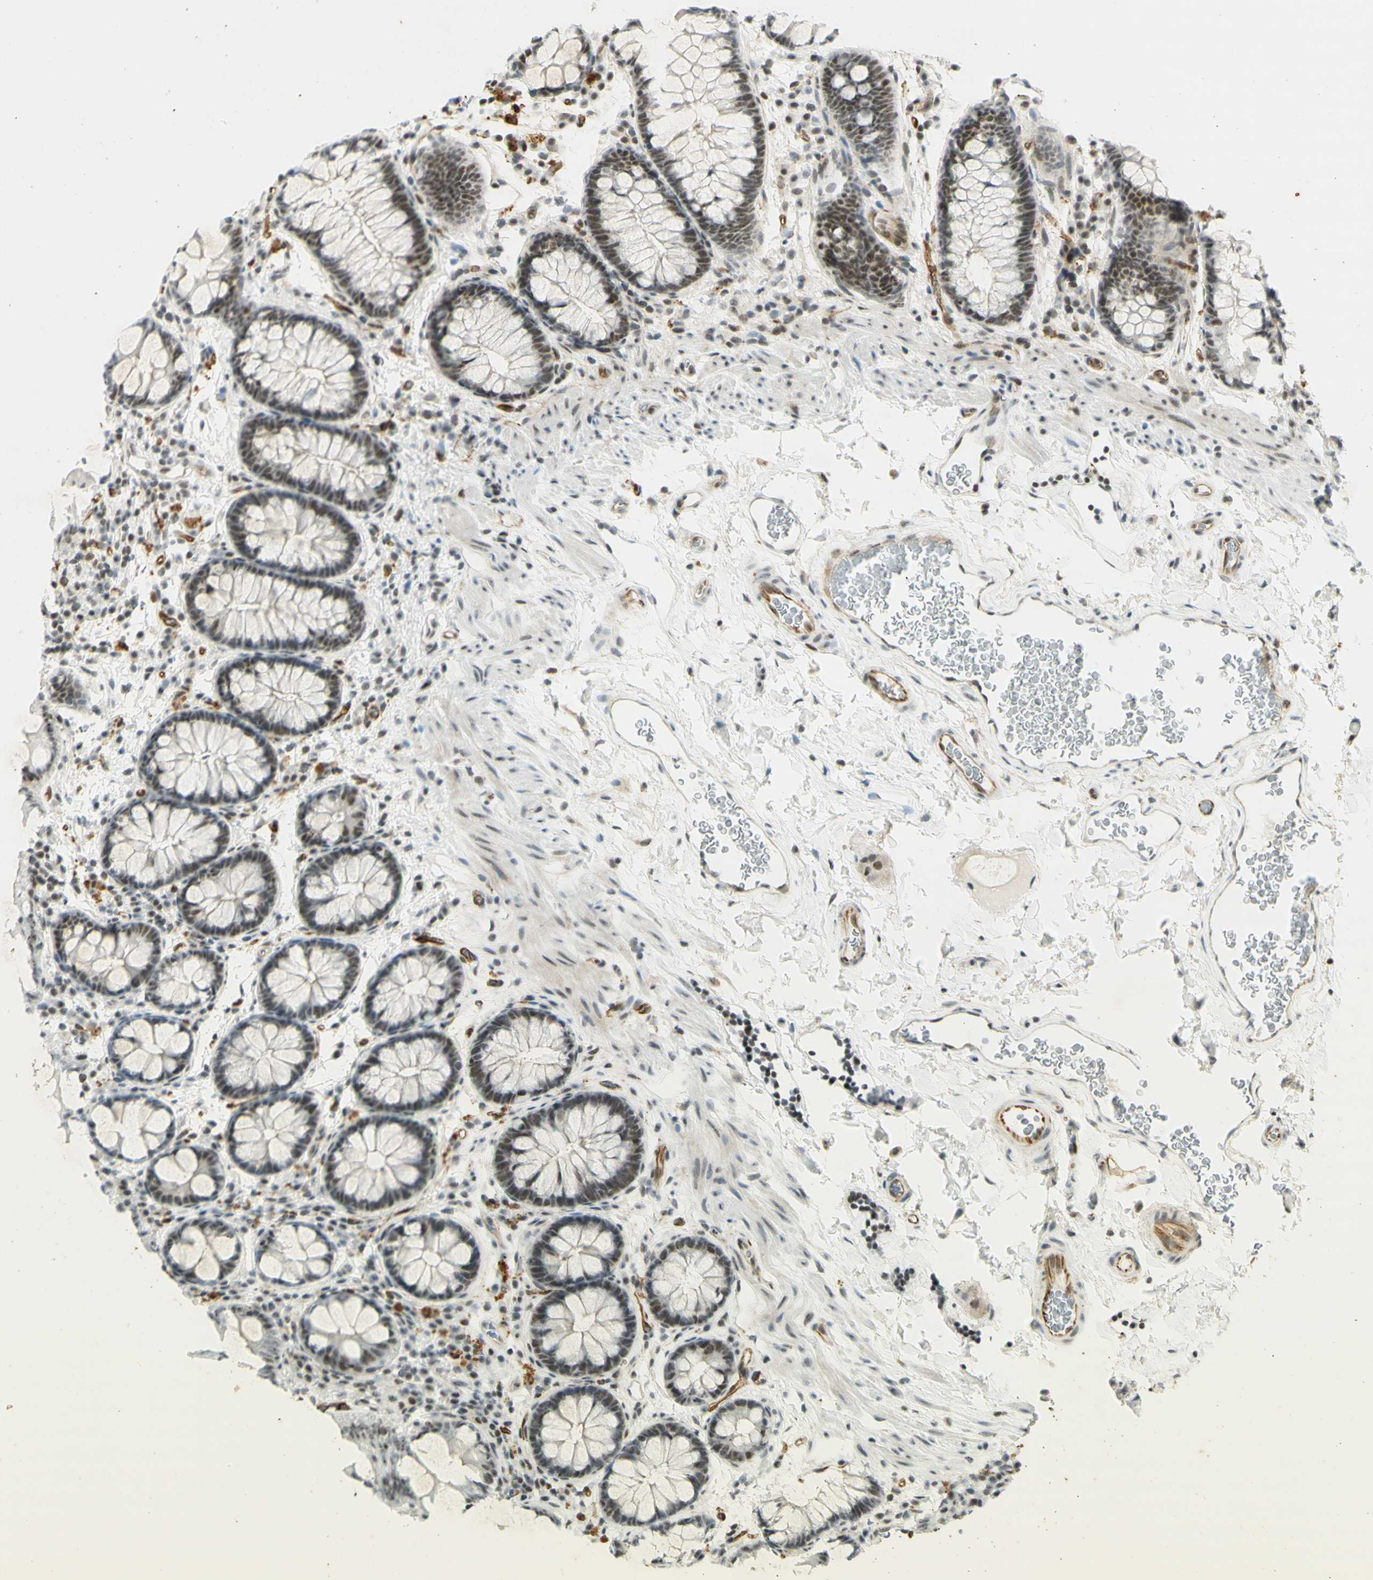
{"staining": {"intensity": "strong", "quantity": ">75%", "location": "cytoplasmic/membranous"}, "tissue": "colon", "cell_type": "Endothelial cells", "image_type": "normal", "snomed": [{"axis": "morphology", "description": "Normal tissue, NOS"}, {"axis": "topography", "description": "Colon"}], "caption": "Colon stained with DAB (3,3'-diaminobenzidine) immunohistochemistry shows high levels of strong cytoplasmic/membranous expression in approximately >75% of endothelial cells.", "gene": "IRF1", "patient": {"sex": "female", "age": 80}}